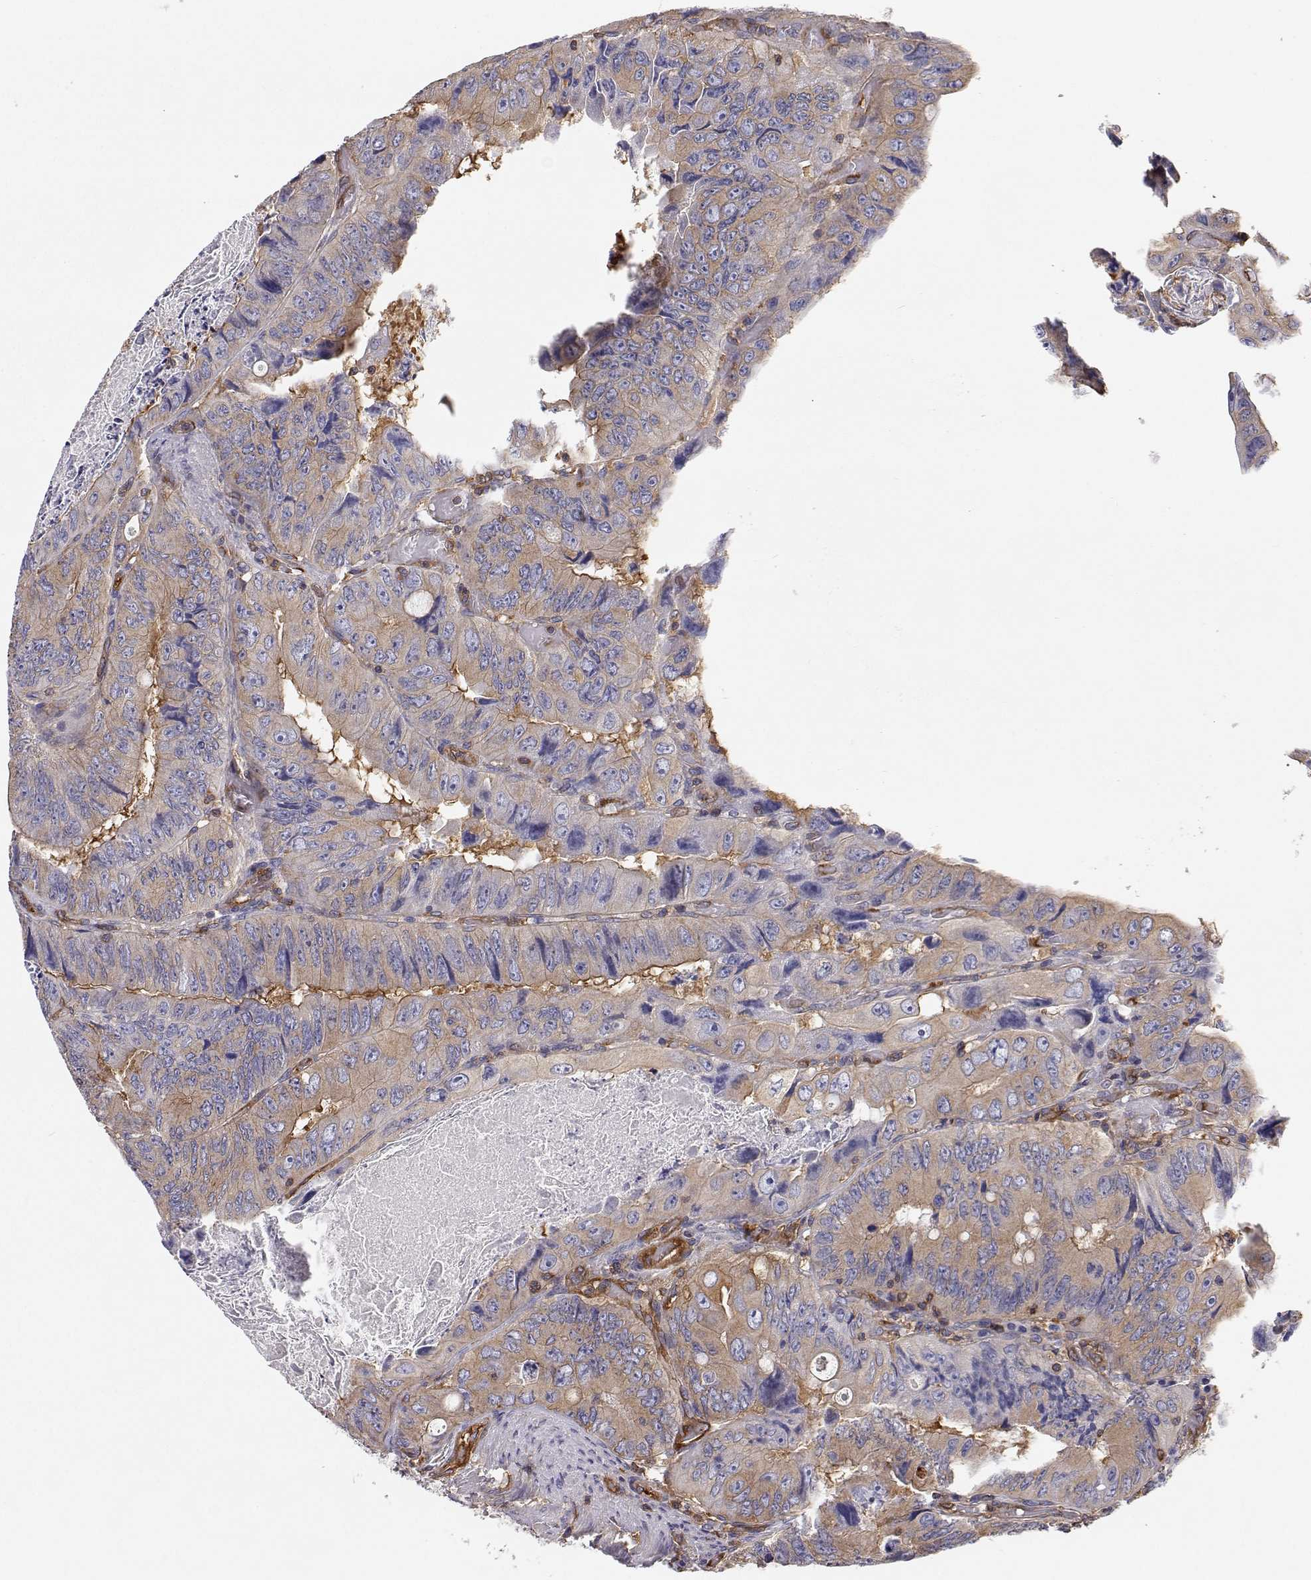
{"staining": {"intensity": "weak", "quantity": "25%-75%", "location": "cytoplasmic/membranous"}, "tissue": "colorectal cancer", "cell_type": "Tumor cells", "image_type": "cancer", "snomed": [{"axis": "morphology", "description": "Adenocarcinoma, NOS"}, {"axis": "topography", "description": "Colon"}], "caption": "DAB immunohistochemical staining of colorectal adenocarcinoma shows weak cytoplasmic/membranous protein expression in approximately 25%-75% of tumor cells.", "gene": "MYH9", "patient": {"sex": "female", "age": 84}}